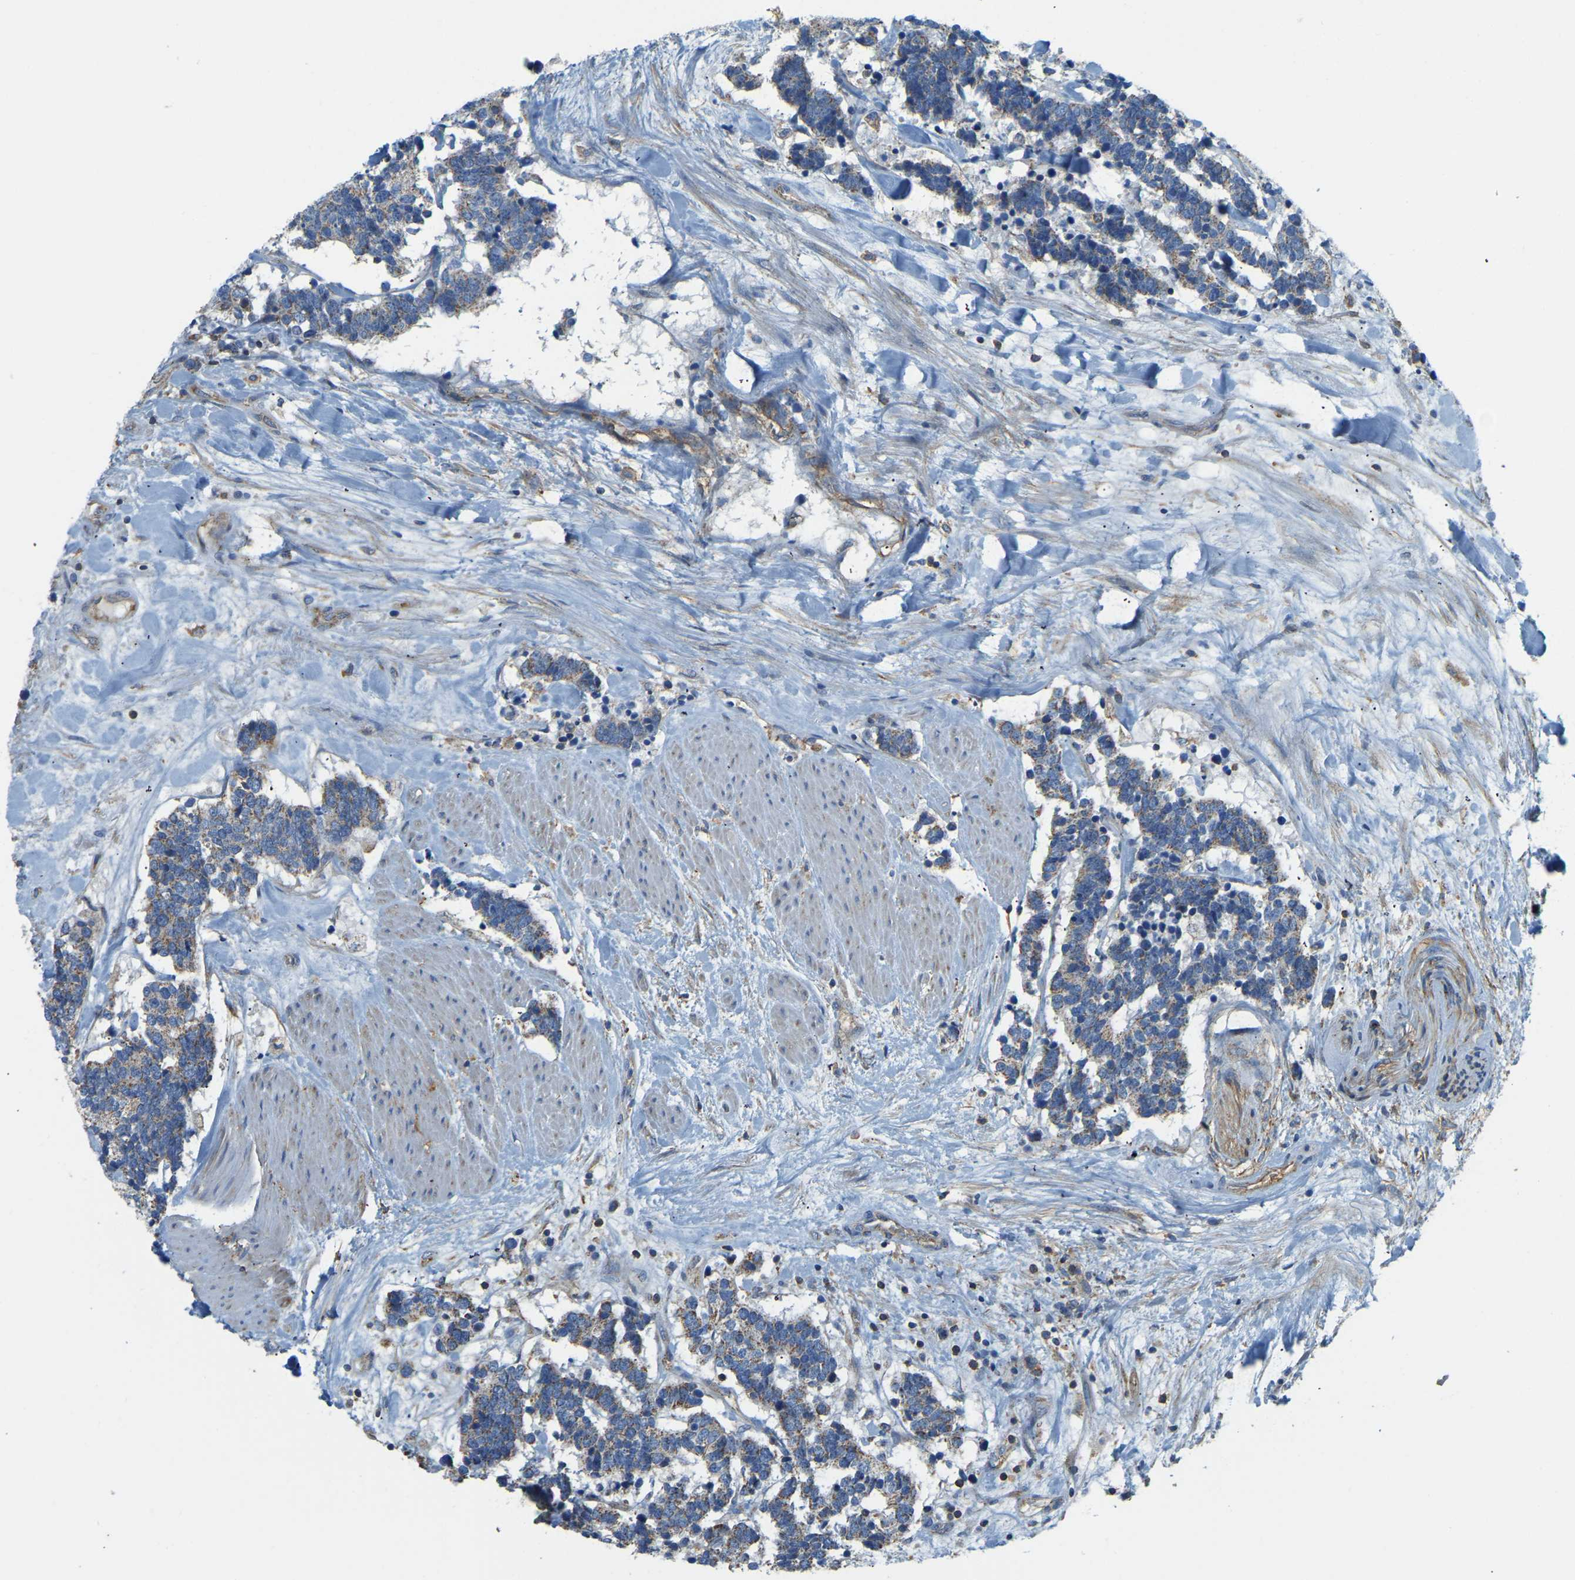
{"staining": {"intensity": "moderate", "quantity": "25%-75%", "location": "cytoplasmic/membranous"}, "tissue": "carcinoid", "cell_type": "Tumor cells", "image_type": "cancer", "snomed": [{"axis": "morphology", "description": "Carcinoma, NOS"}, {"axis": "morphology", "description": "Carcinoid, malignant, NOS"}, {"axis": "topography", "description": "Urinary bladder"}], "caption": "Immunohistochemistry (DAB) staining of carcinoid reveals moderate cytoplasmic/membranous protein expression in about 25%-75% of tumor cells.", "gene": "AHNAK", "patient": {"sex": "male", "age": 57}}